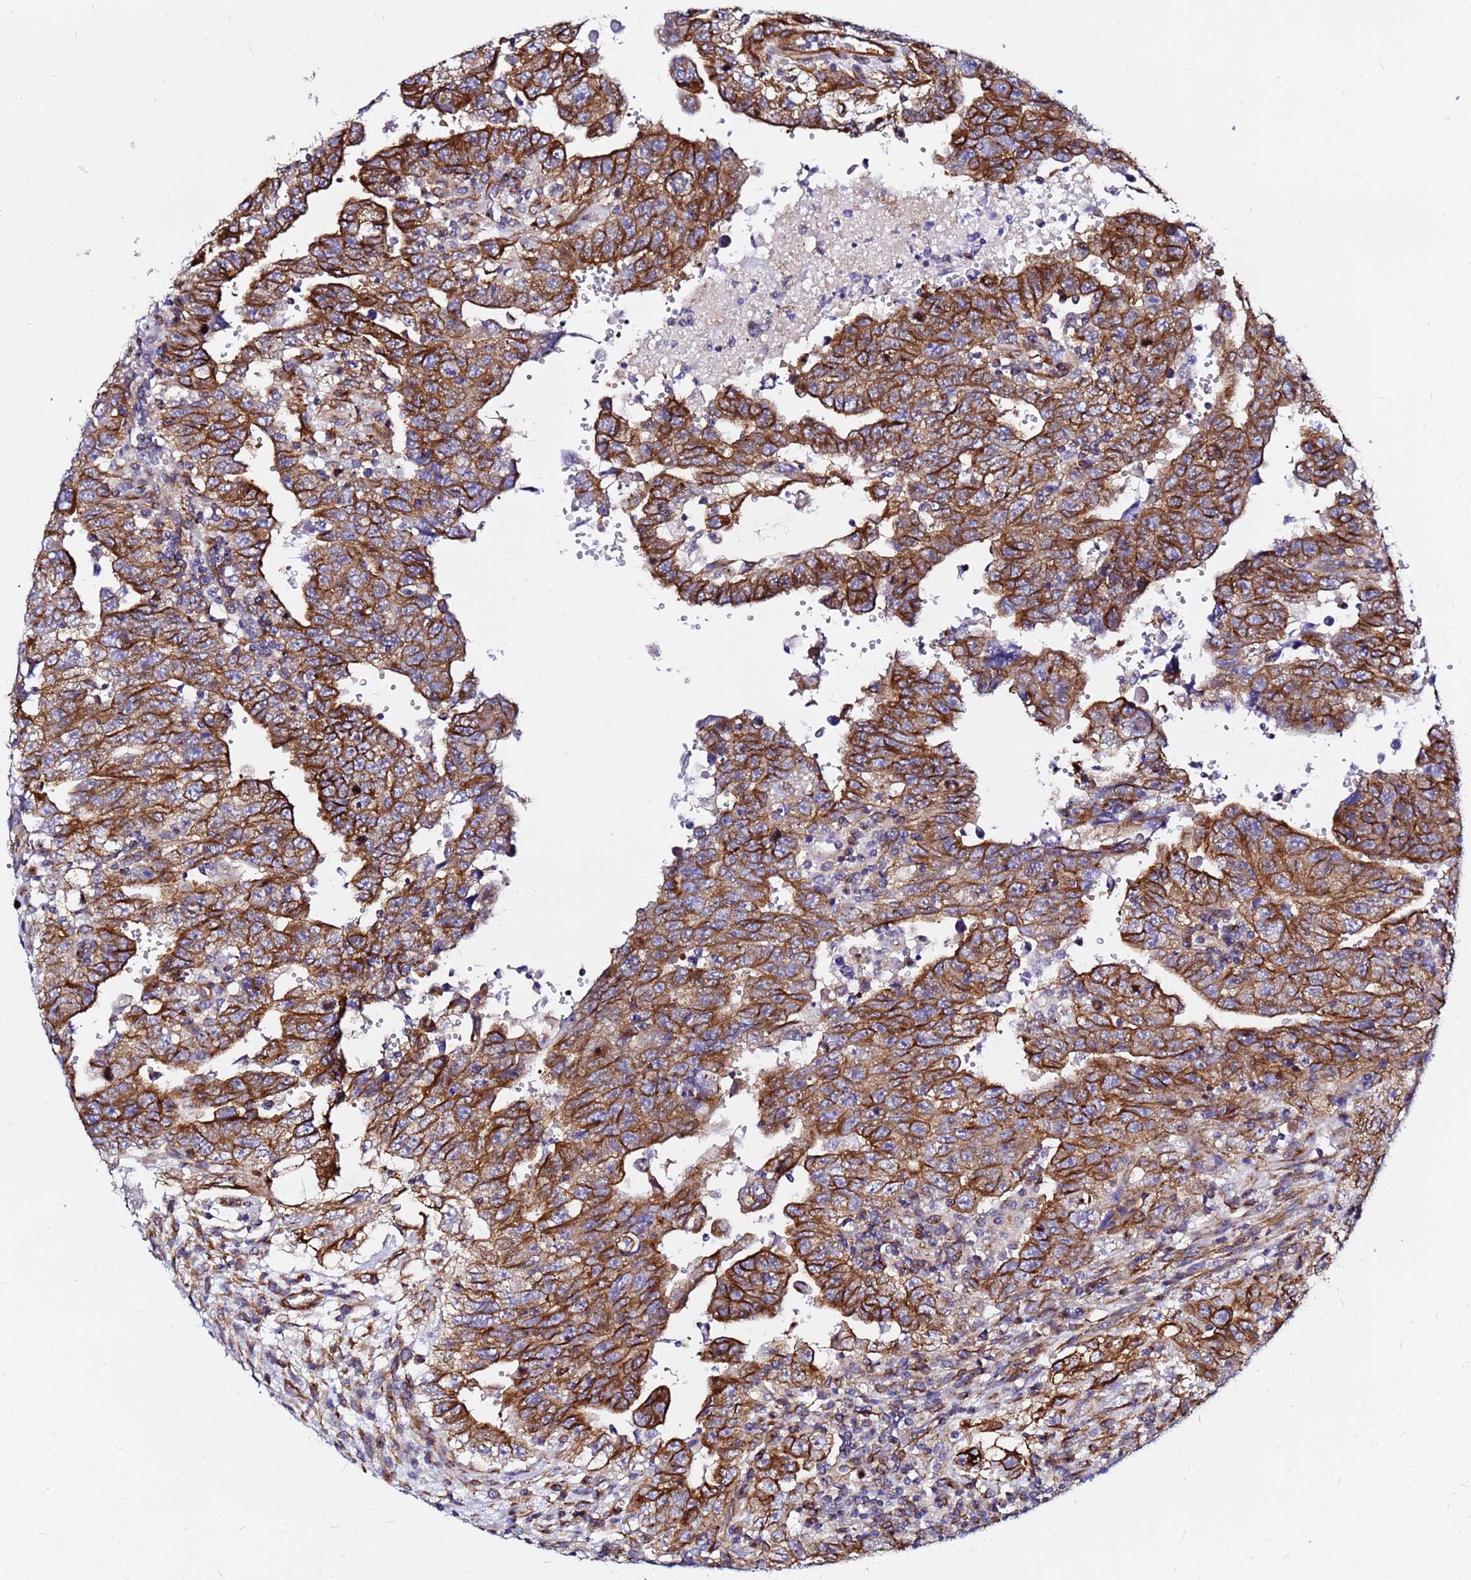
{"staining": {"intensity": "strong", "quantity": ">75%", "location": "cytoplasmic/membranous"}, "tissue": "testis cancer", "cell_type": "Tumor cells", "image_type": "cancer", "snomed": [{"axis": "morphology", "description": "Carcinoma, Embryonal, NOS"}, {"axis": "topography", "description": "Testis"}], "caption": "Protein analysis of testis cancer (embryonal carcinoma) tissue displays strong cytoplasmic/membranous expression in approximately >75% of tumor cells.", "gene": "TUBA8", "patient": {"sex": "male", "age": 28}}